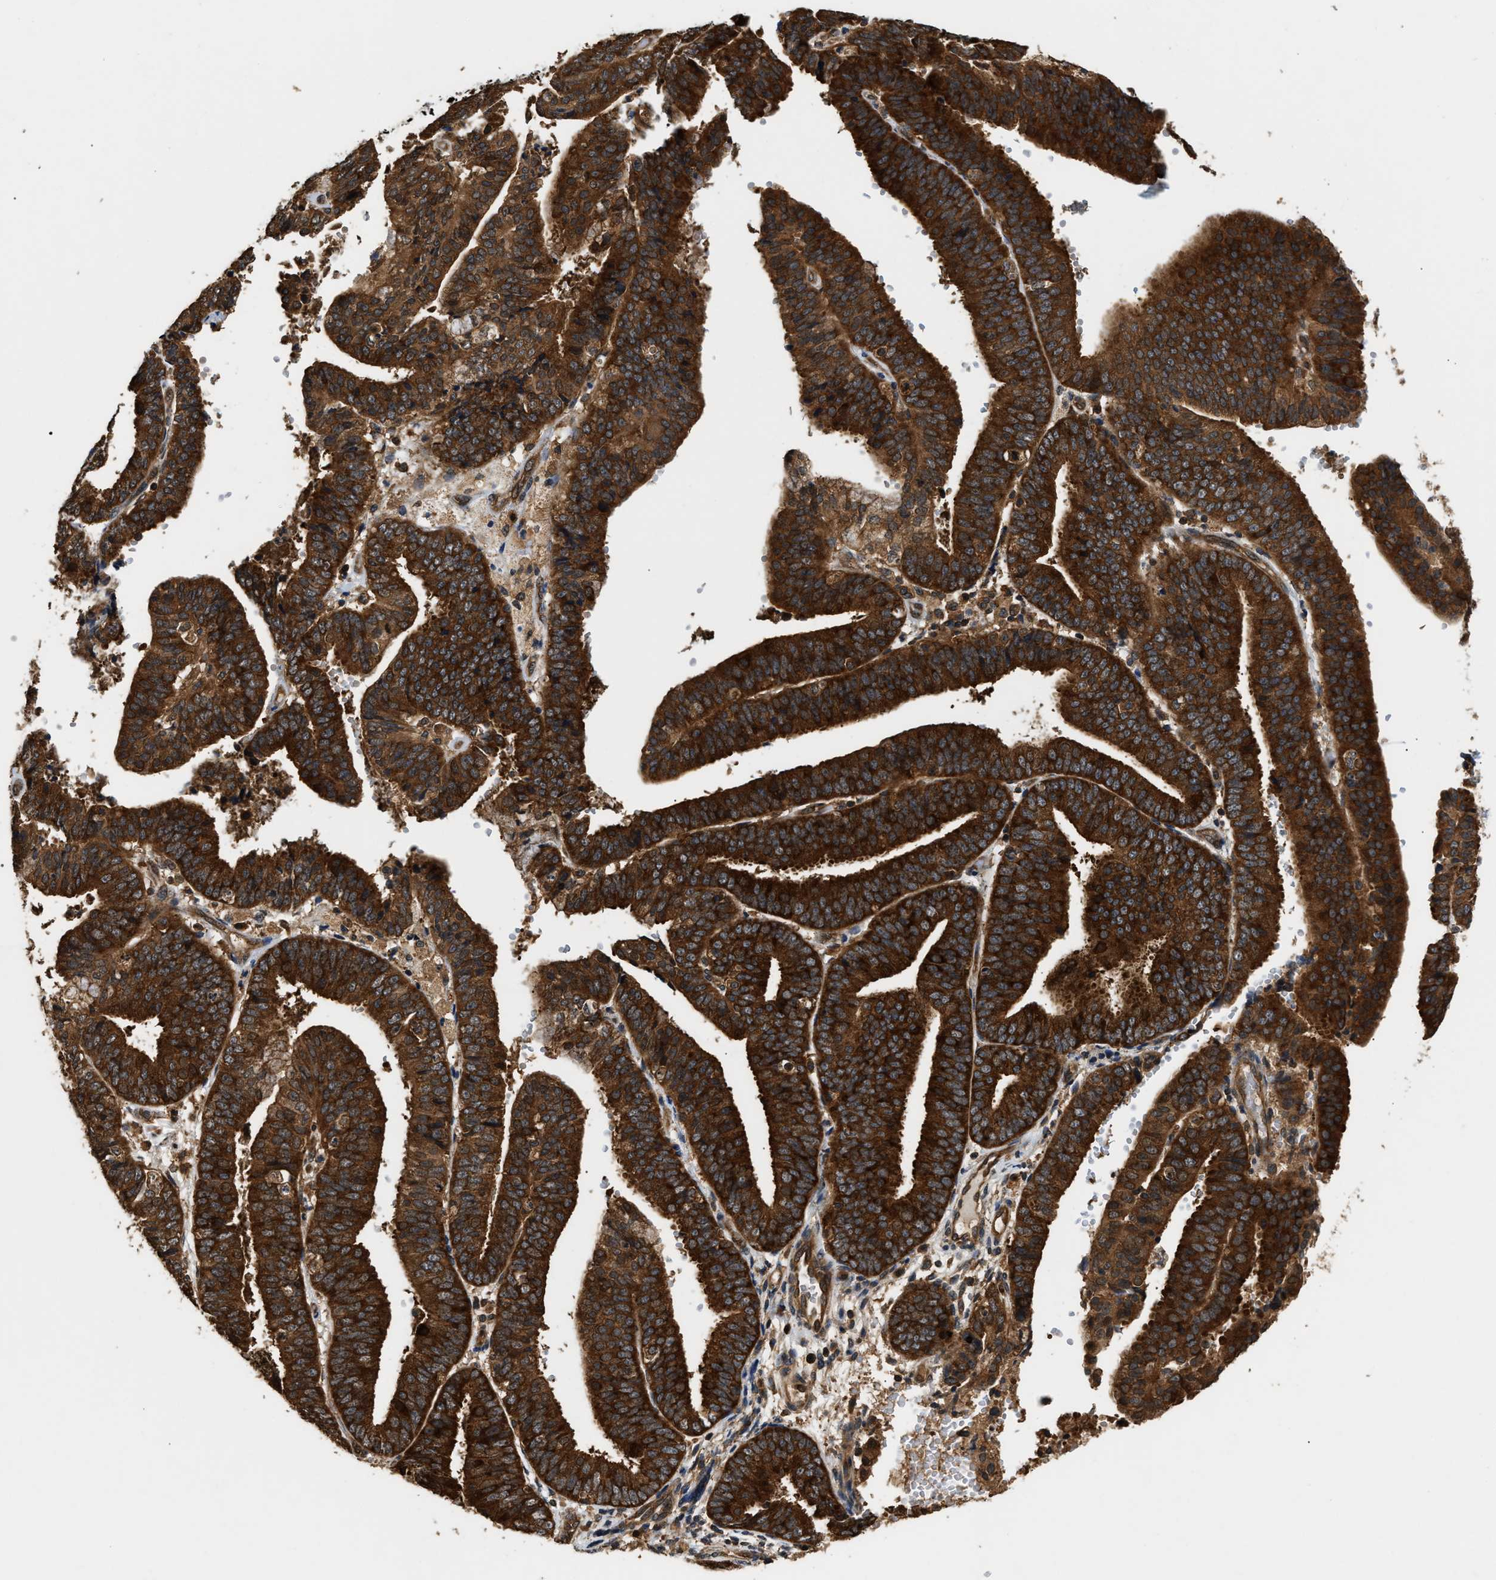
{"staining": {"intensity": "strong", "quantity": ">75%", "location": "cytoplasmic/membranous"}, "tissue": "endometrial cancer", "cell_type": "Tumor cells", "image_type": "cancer", "snomed": [{"axis": "morphology", "description": "Adenocarcinoma, NOS"}, {"axis": "topography", "description": "Endometrium"}], "caption": "An immunohistochemistry (IHC) histopathology image of tumor tissue is shown. Protein staining in brown shows strong cytoplasmic/membranous positivity in adenocarcinoma (endometrial) within tumor cells.", "gene": "DNAJC2", "patient": {"sex": "female", "age": 63}}